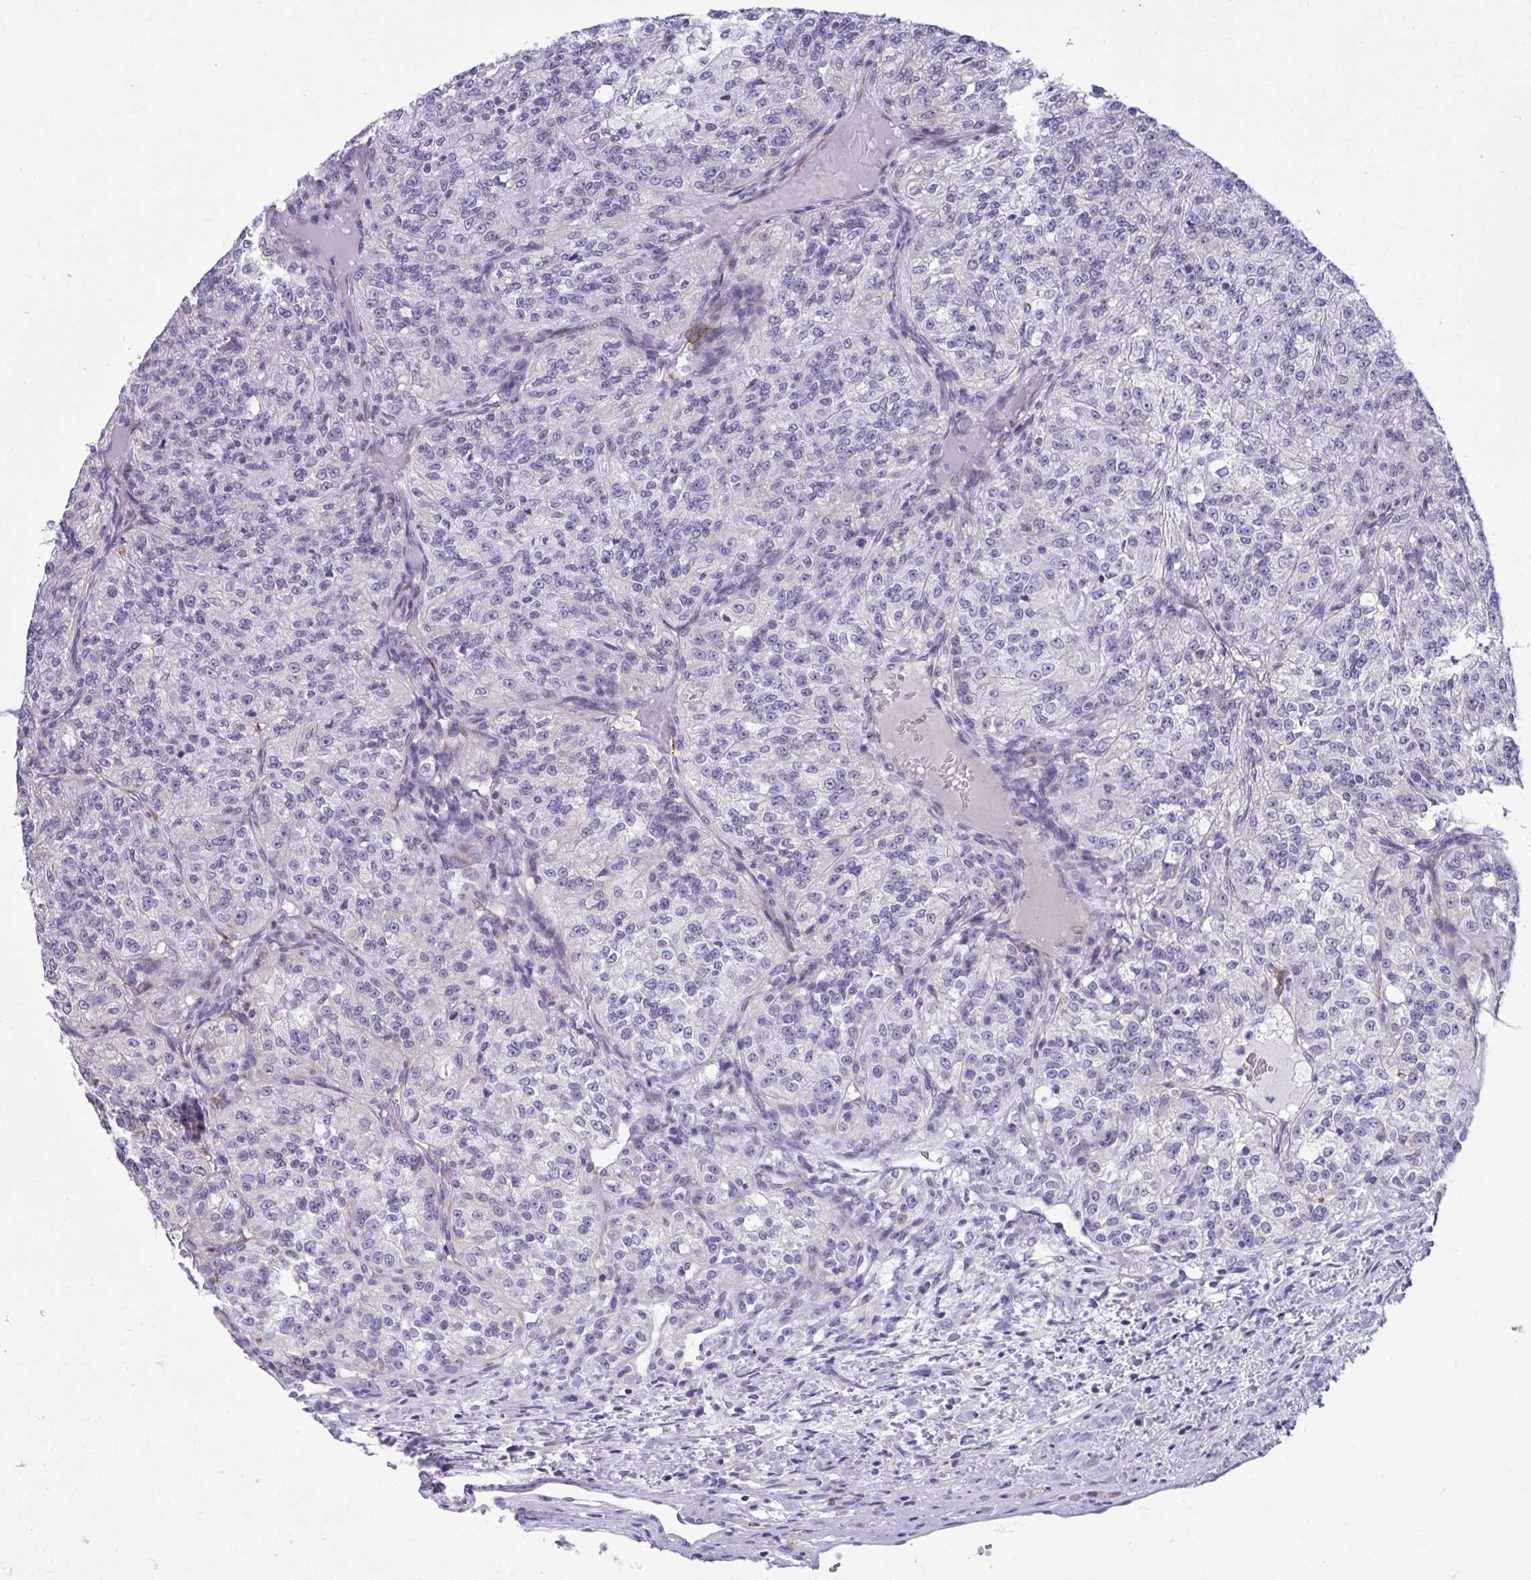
{"staining": {"intensity": "negative", "quantity": "none", "location": "none"}, "tissue": "renal cancer", "cell_type": "Tumor cells", "image_type": "cancer", "snomed": [{"axis": "morphology", "description": "Adenocarcinoma, NOS"}, {"axis": "topography", "description": "Kidney"}], "caption": "Histopathology image shows no significant protein staining in tumor cells of renal cancer (adenocarcinoma).", "gene": "SERPINI1", "patient": {"sex": "female", "age": 63}}